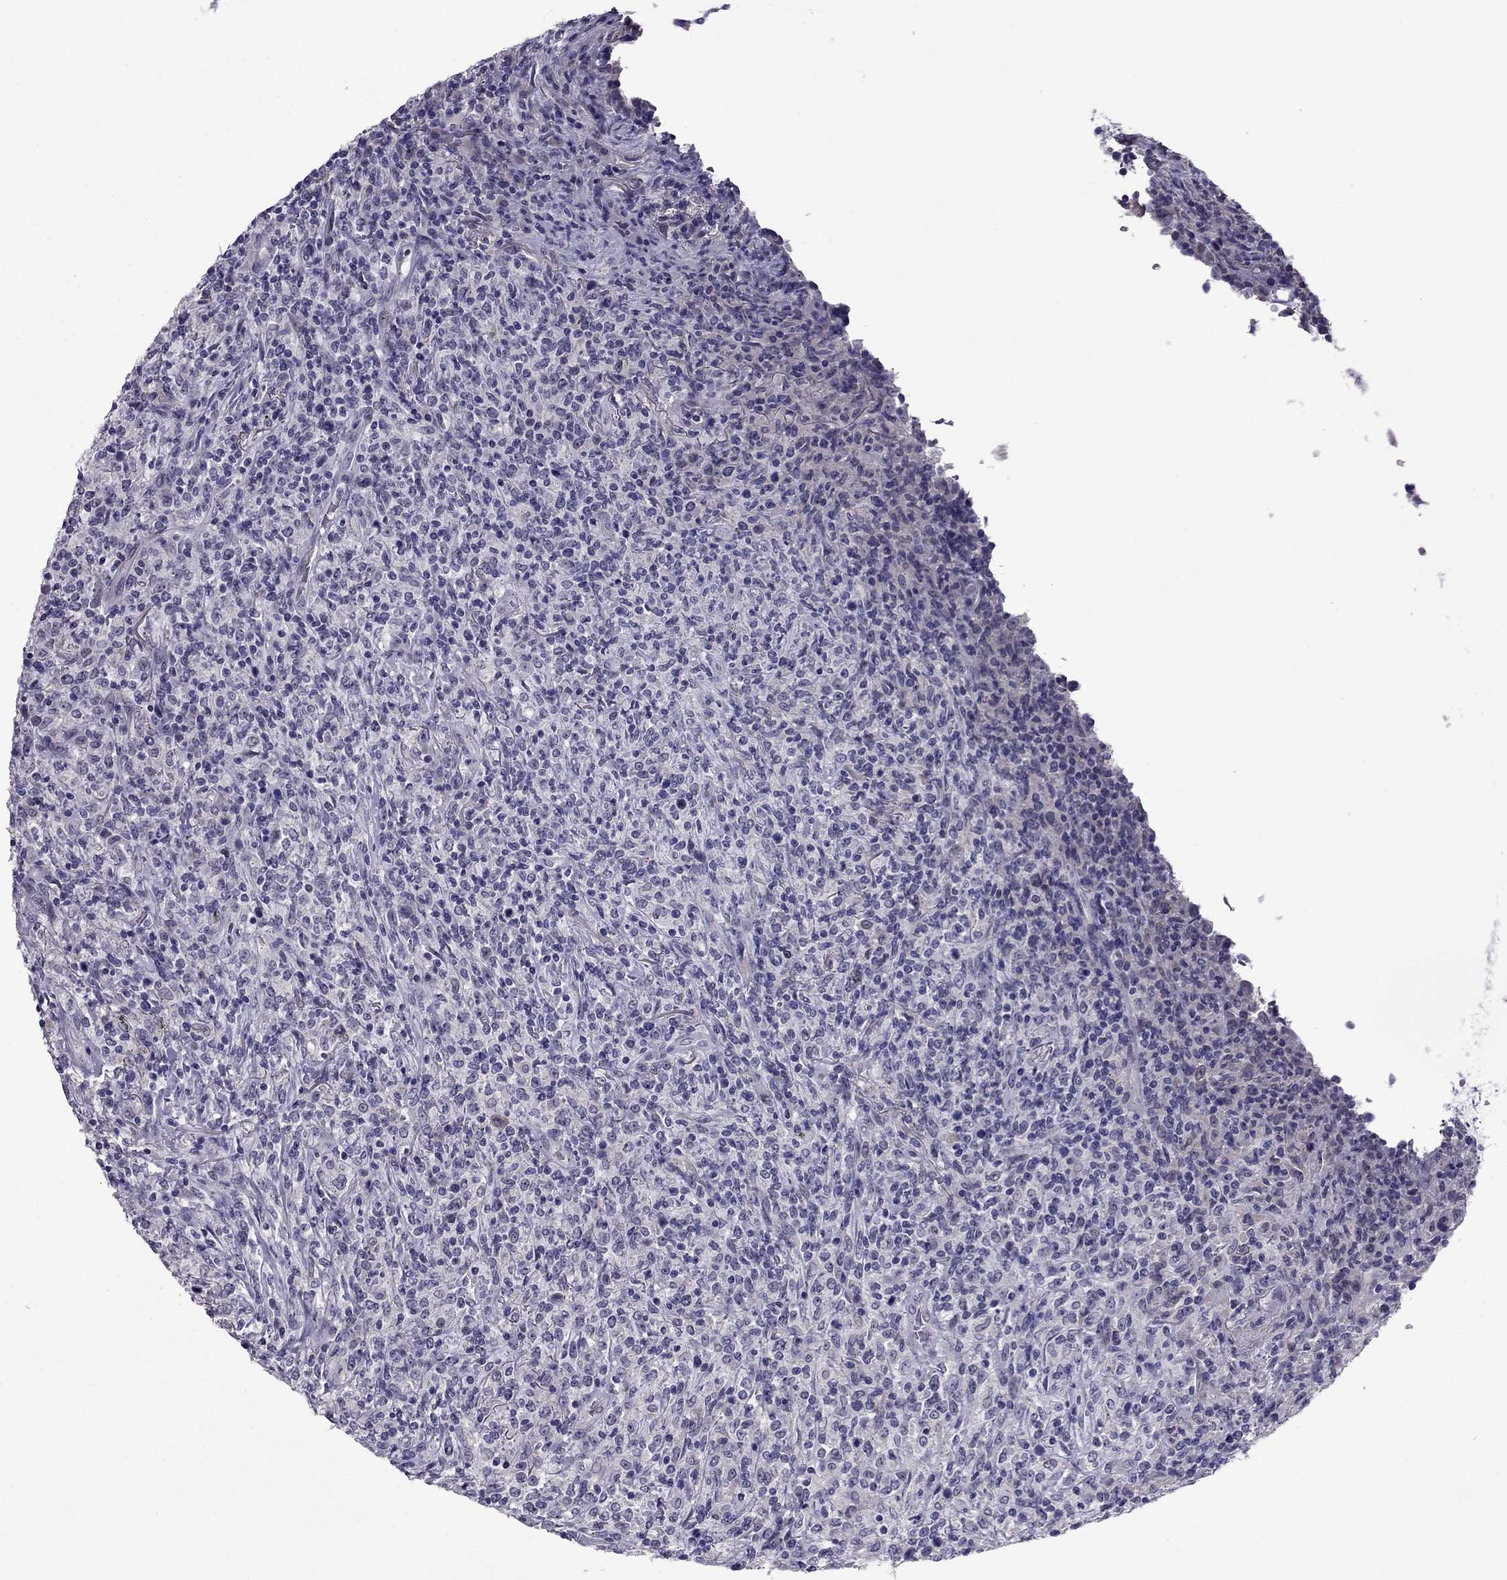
{"staining": {"intensity": "negative", "quantity": "none", "location": "none"}, "tissue": "lymphoma", "cell_type": "Tumor cells", "image_type": "cancer", "snomed": [{"axis": "morphology", "description": "Malignant lymphoma, non-Hodgkin's type, High grade"}, {"axis": "topography", "description": "Lung"}], "caption": "A photomicrograph of malignant lymphoma, non-Hodgkin's type (high-grade) stained for a protein shows no brown staining in tumor cells. The staining is performed using DAB (3,3'-diaminobenzidine) brown chromogen with nuclei counter-stained in using hematoxylin.", "gene": "MYBPH", "patient": {"sex": "male", "age": 79}}